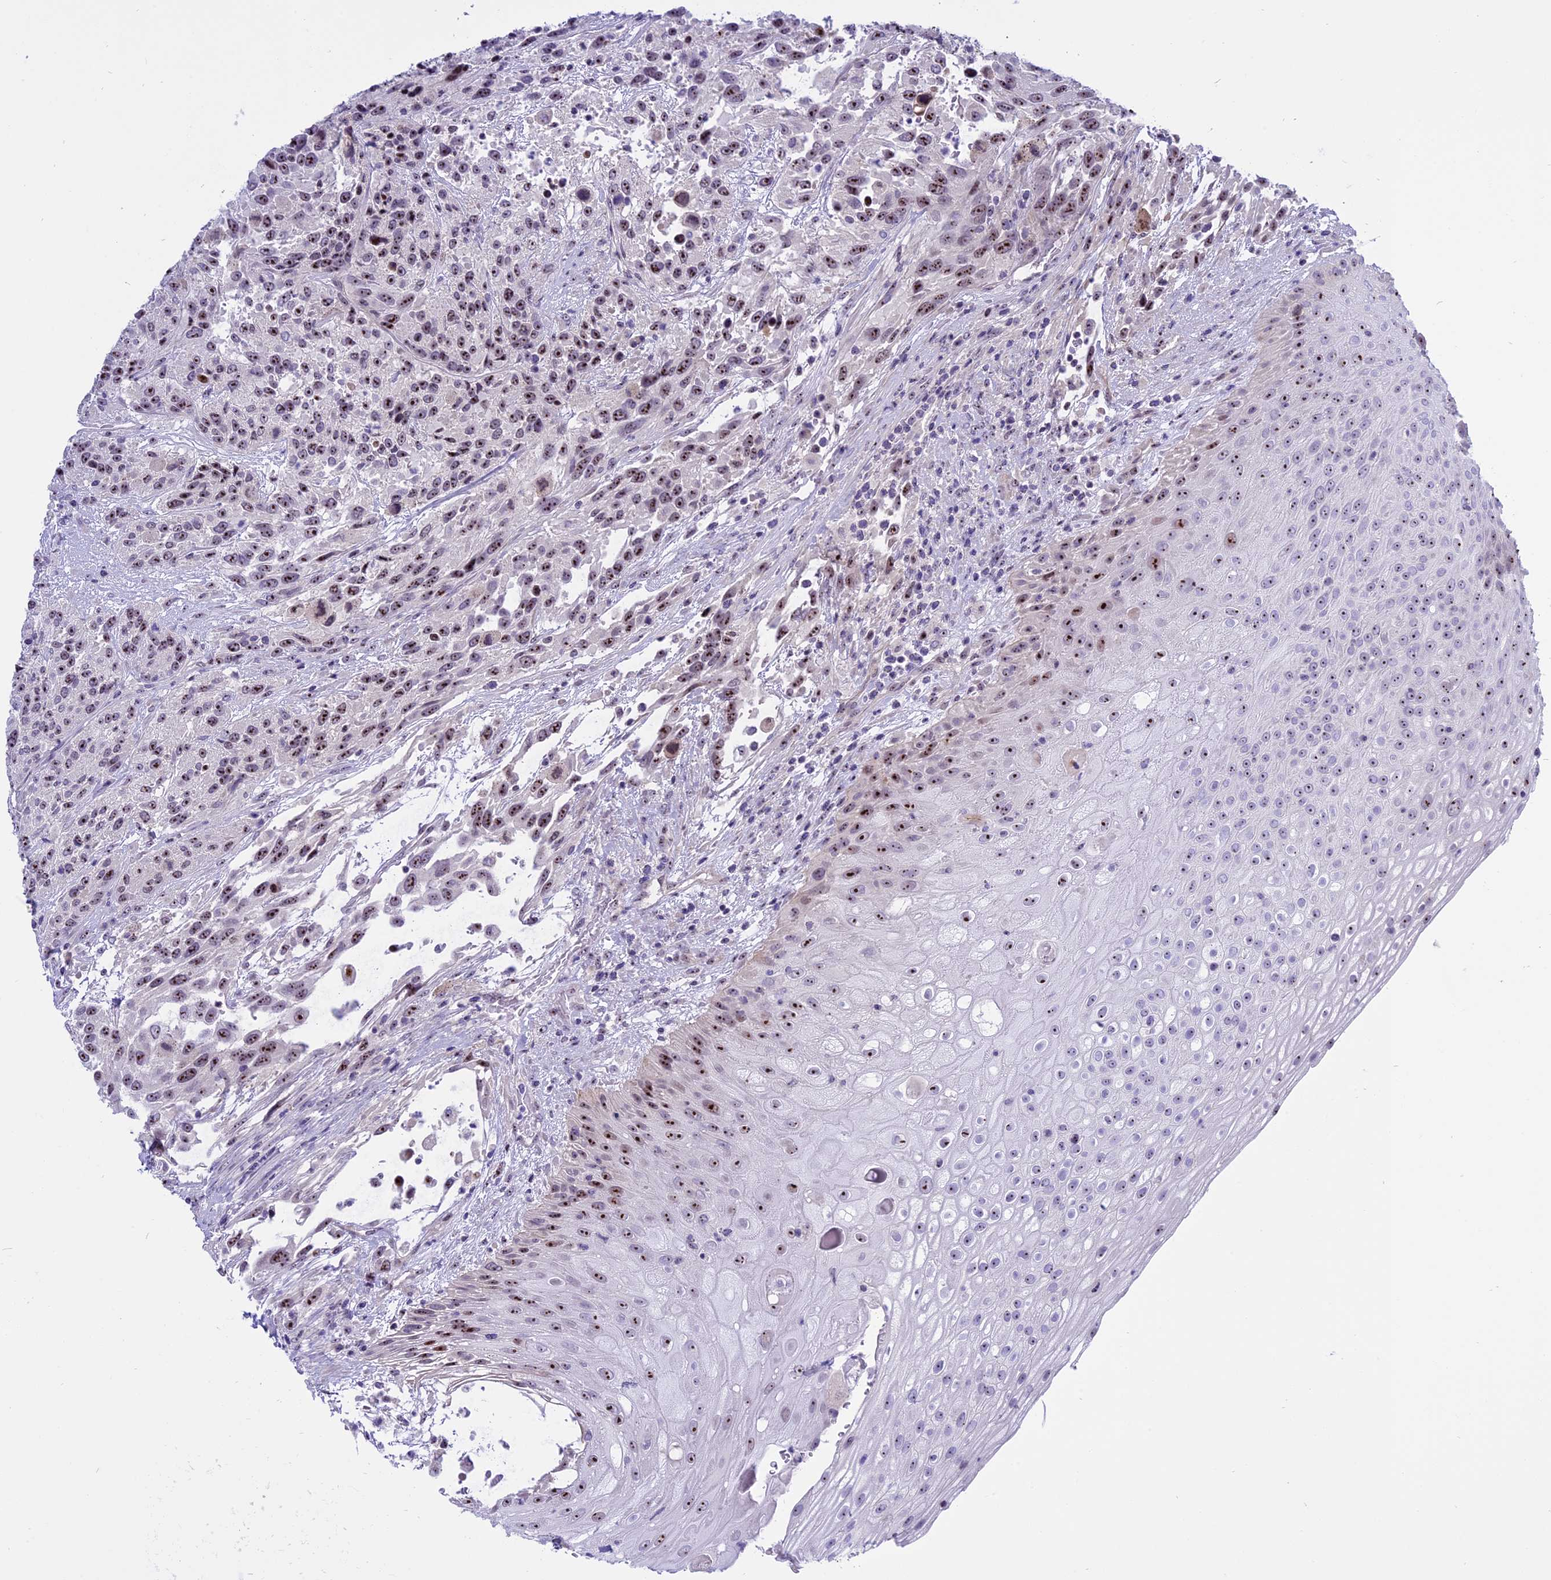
{"staining": {"intensity": "moderate", "quantity": ">75%", "location": "nuclear"}, "tissue": "urothelial cancer", "cell_type": "Tumor cells", "image_type": "cancer", "snomed": [{"axis": "morphology", "description": "Urothelial carcinoma, High grade"}, {"axis": "topography", "description": "Urinary bladder"}], "caption": "Protein analysis of high-grade urothelial carcinoma tissue displays moderate nuclear positivity in approximately >75% of tumor cells. Nuclei are stained in blue.", "gene": "TBL3", "patient": {"sex": "female", "age": 70}}